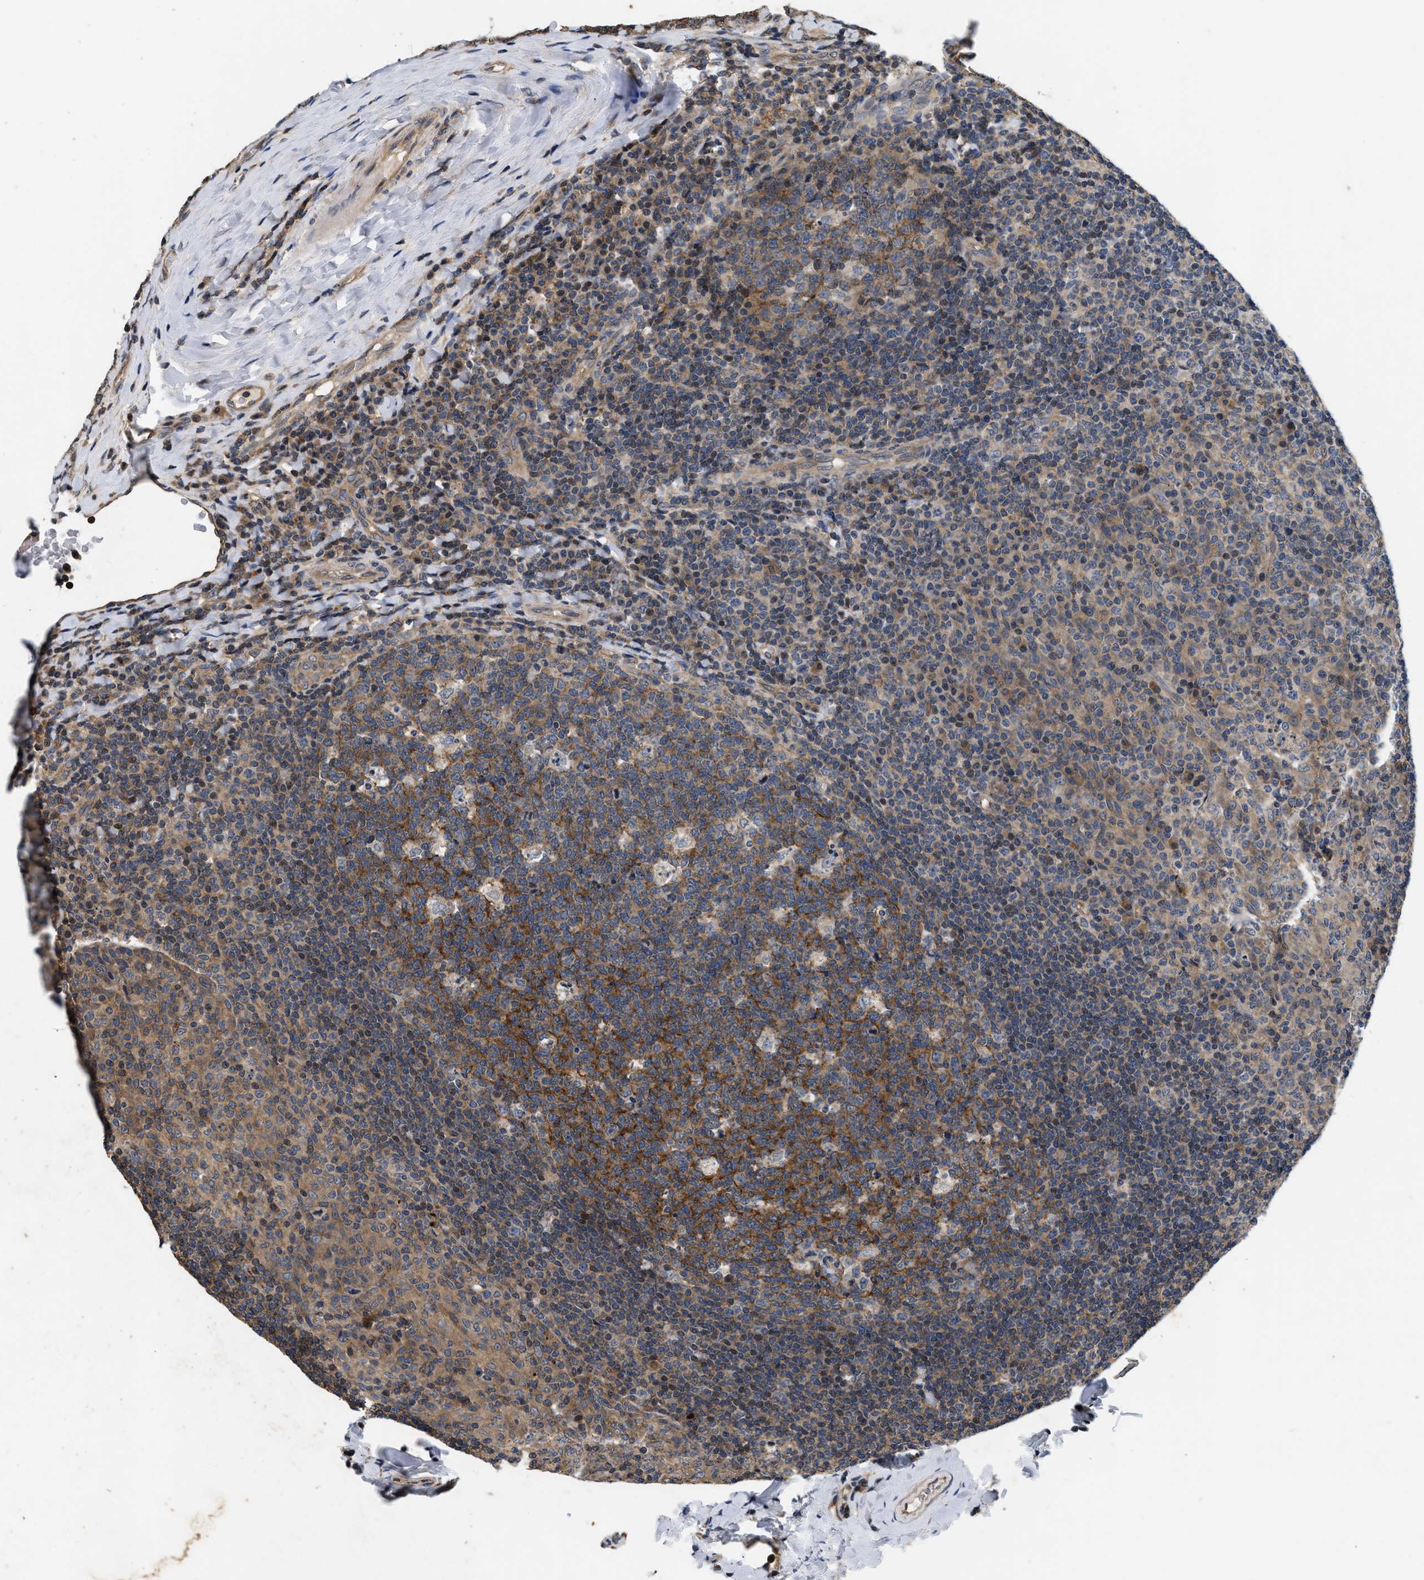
{"staining": {"intensity": "moderate", "quantity": "25%-75%", "location": "cytoplasmic/membranous"}, "tissue": "tonsil", "cell_type": "Germinal center cells", "image_type": "normal", "snomed": [{"axis": "morphology", "description": "Normal tissue, NOS"}, {"axis": "topography", "description": "Tonsil"}], "caption": "About 25%-75% of germinal center cells in benign tonsil exhibit moderate cytoplasmic/membranous protein positivity as visualized by brown immunohistochemical staining.", "gene": "HMGCR", "patient": {"sex": "male", "age": 17}}